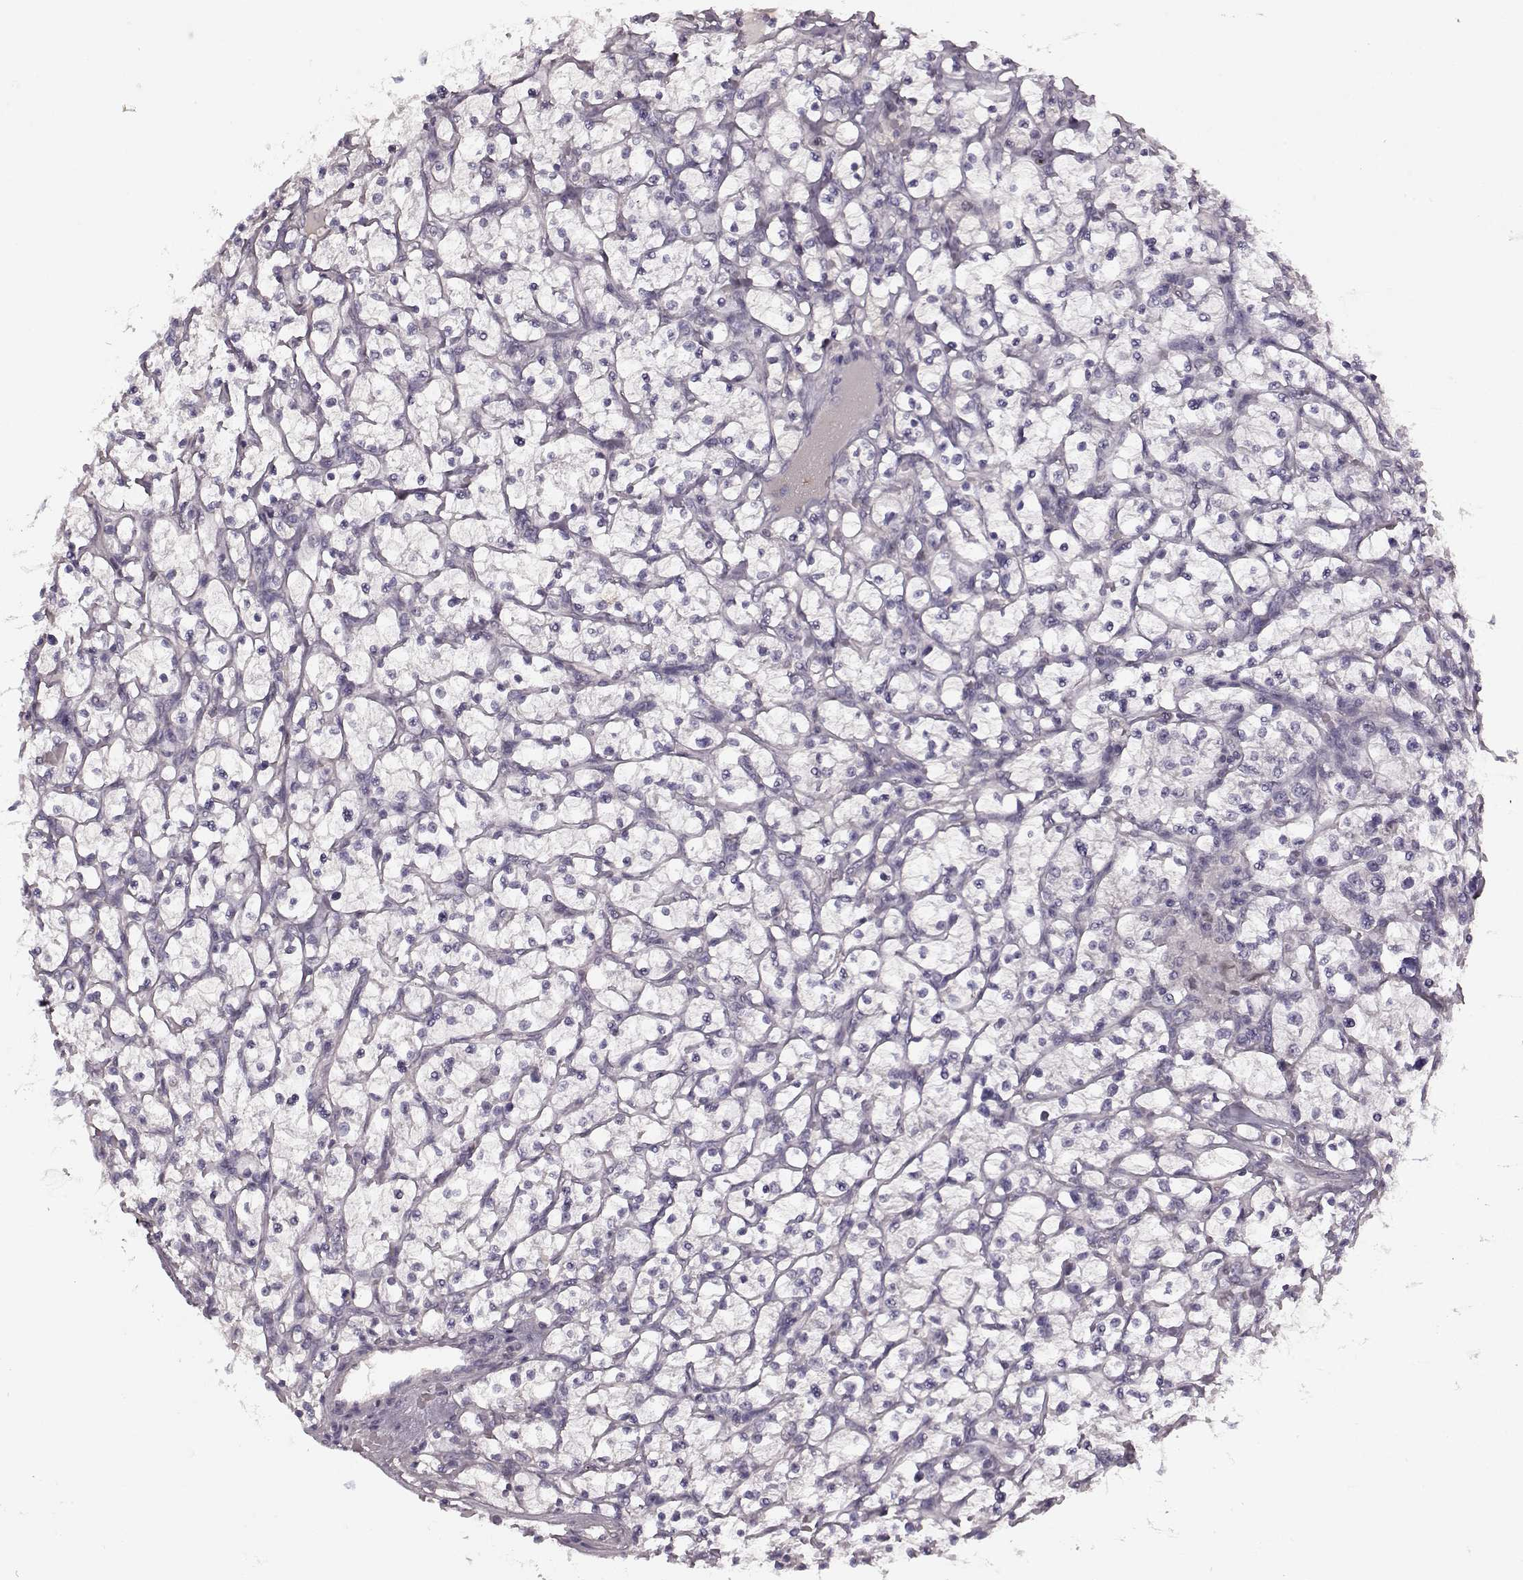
{"staining": {"intensity": "negative", "quantity": "none", "location": "none"}, "tissue": "renal cancer", "cell_type": "Tumor cells", "image_type": "cancer", "snomed": [{"axis": "morphology", "description": "Adenocarcinoma, NOS"}, {"axis": "topography", "description": "Kidney"}], "caption": "DAB immunohistochemical staining of human adenocarcinoma (renal) displays no significant positivity in tumor cells. (Brightfield microscopy of DAB (3,3'-diaminobenzidine) IHC at high magnification).", "gene": "CNGA3", "patient": {"sex": "female", "age": 64}}